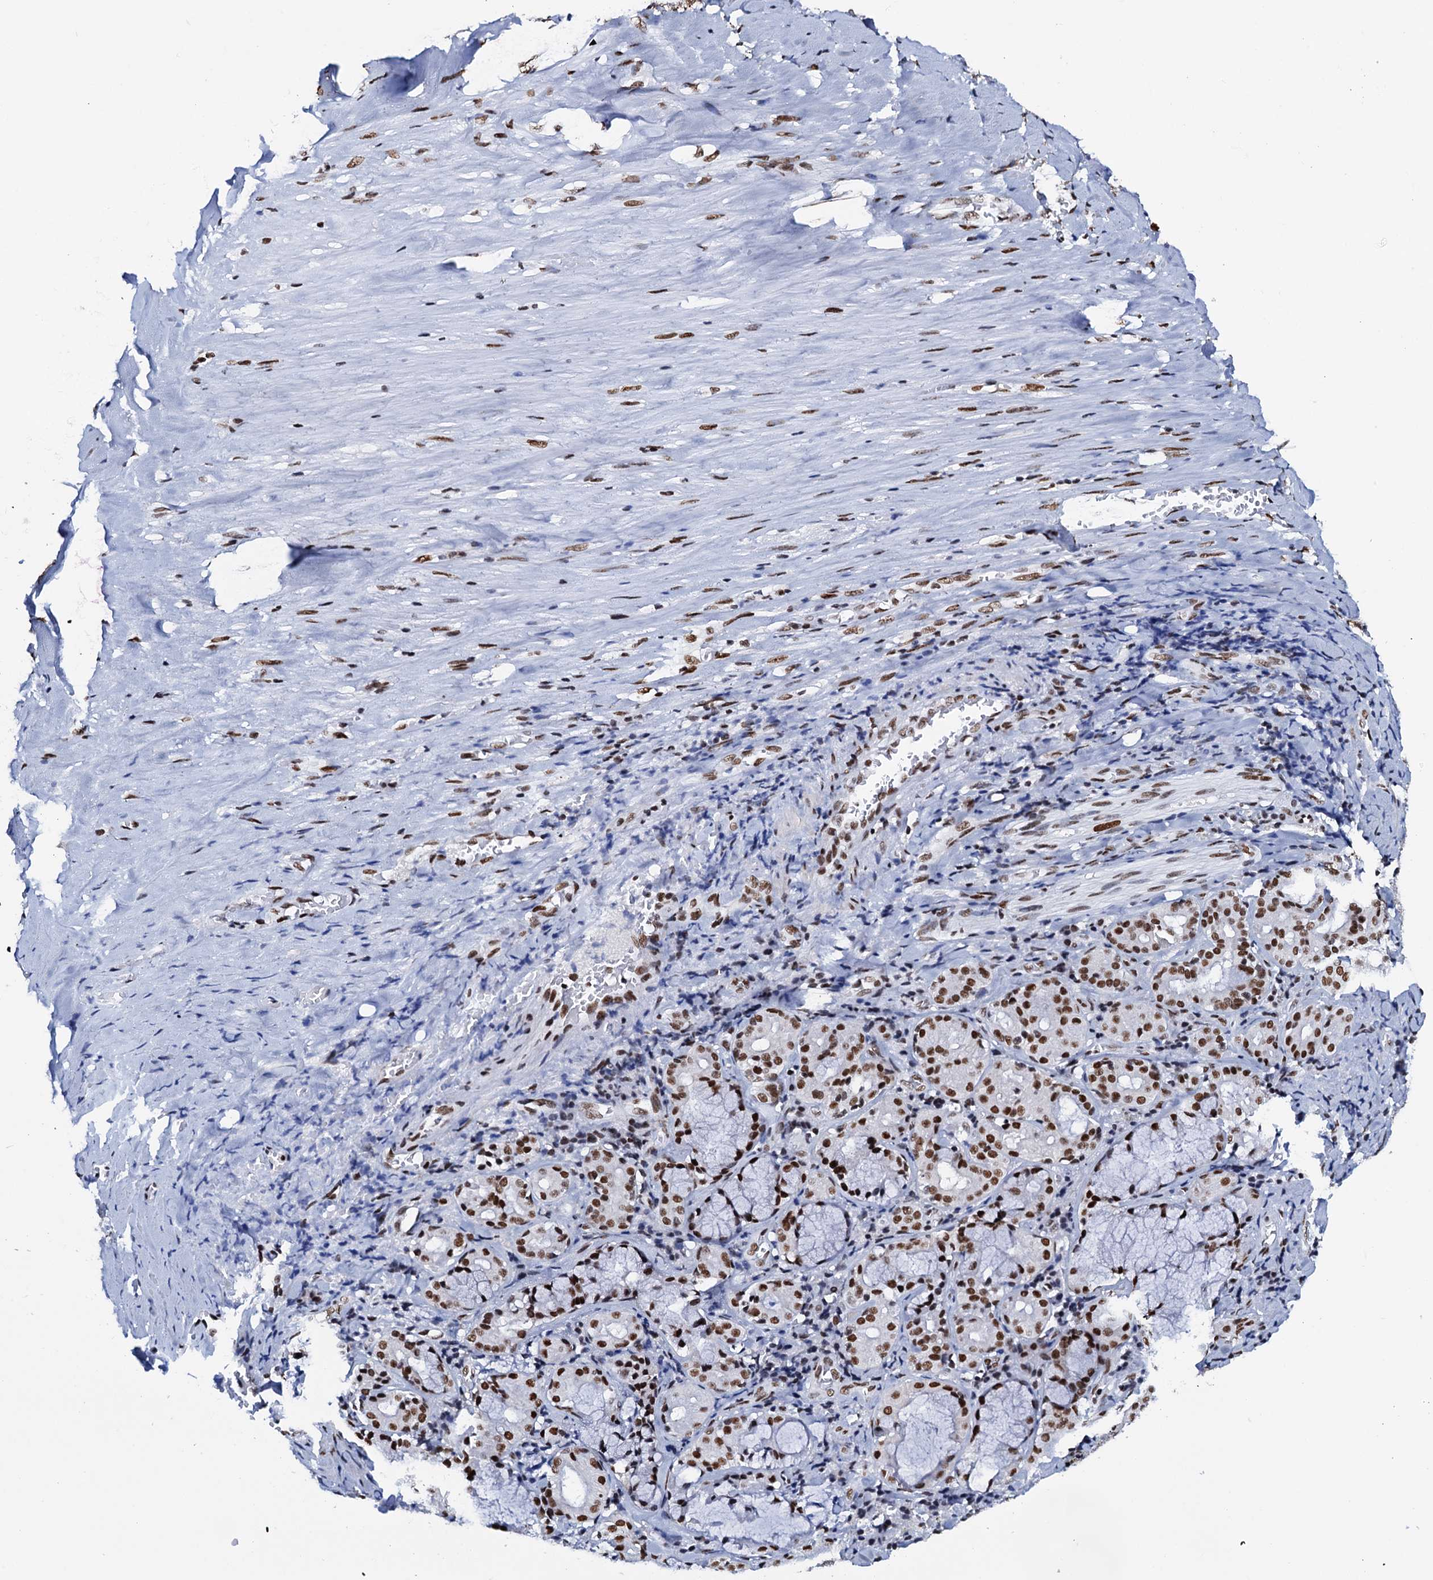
{"staining": {"intensity": "strong", "quantity": ">75%", "location": "nuclear"}, "tissue": "adipose tissue", "cell_type": "Adipocytes", "image_type": "normal", "snomed": [{"axis": "morphology", "description": "Normal tissue, NOS"}, {"axis": "morphology", "description": "Basal cell carcinoma"}, {"axis": "topography", "description": "Cartilage tissue"}, {"axis": "topography", "description": "Nasopharynx"}, {"axis": "topography", "description": "Oral tissue"}], "caption": "The photomicrograph reveals immunohistochemical staining of unremarkable adipose tissue. There is strong nuclear expression is identified in about >75% of adipocytes. (brown staining indicates protein expression, while blue staining denotes nuclei).", "gene": "SLTM", "patient": {"sex": "female", "age": 77}}